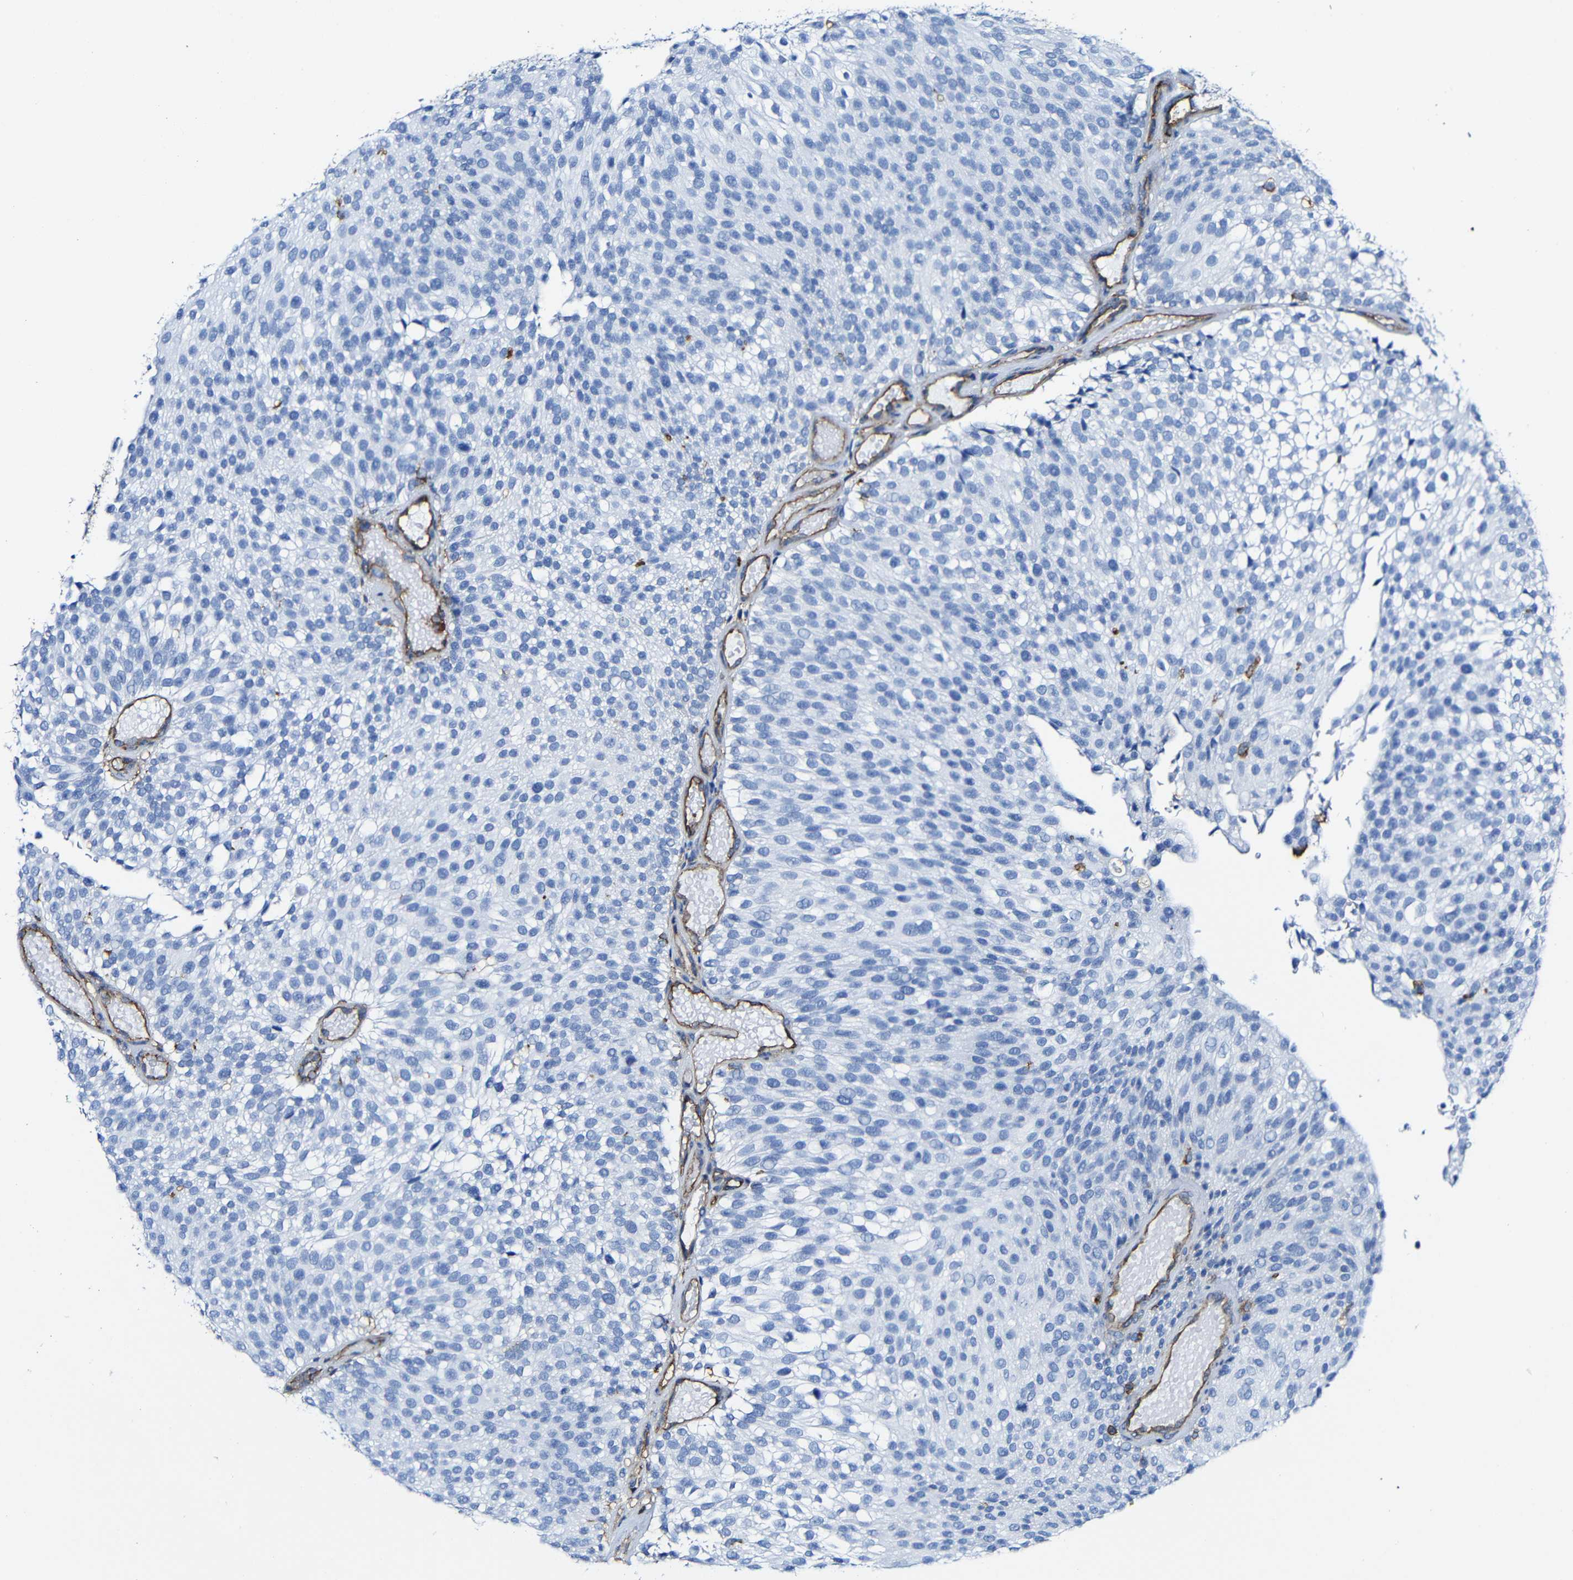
{"staining": {"intensity": "negative", "quantity": "none", "location": "none"}, "tissue": "urothelial cancer", "cell_type": "Tumor cells", "image_type": "cancer", "snomed": [{"axis": "morphology", "description": "Urothelial carcinoma, Low grade"}, {"axis": "topography", "description": "Urinary bladder"}], "caption": "This is an IHC image of low-grade urothelial carcinoma. There is no positivity in tumor cells.", "gene": "MSN", "patient": {"sex": "male", "age": 78}}